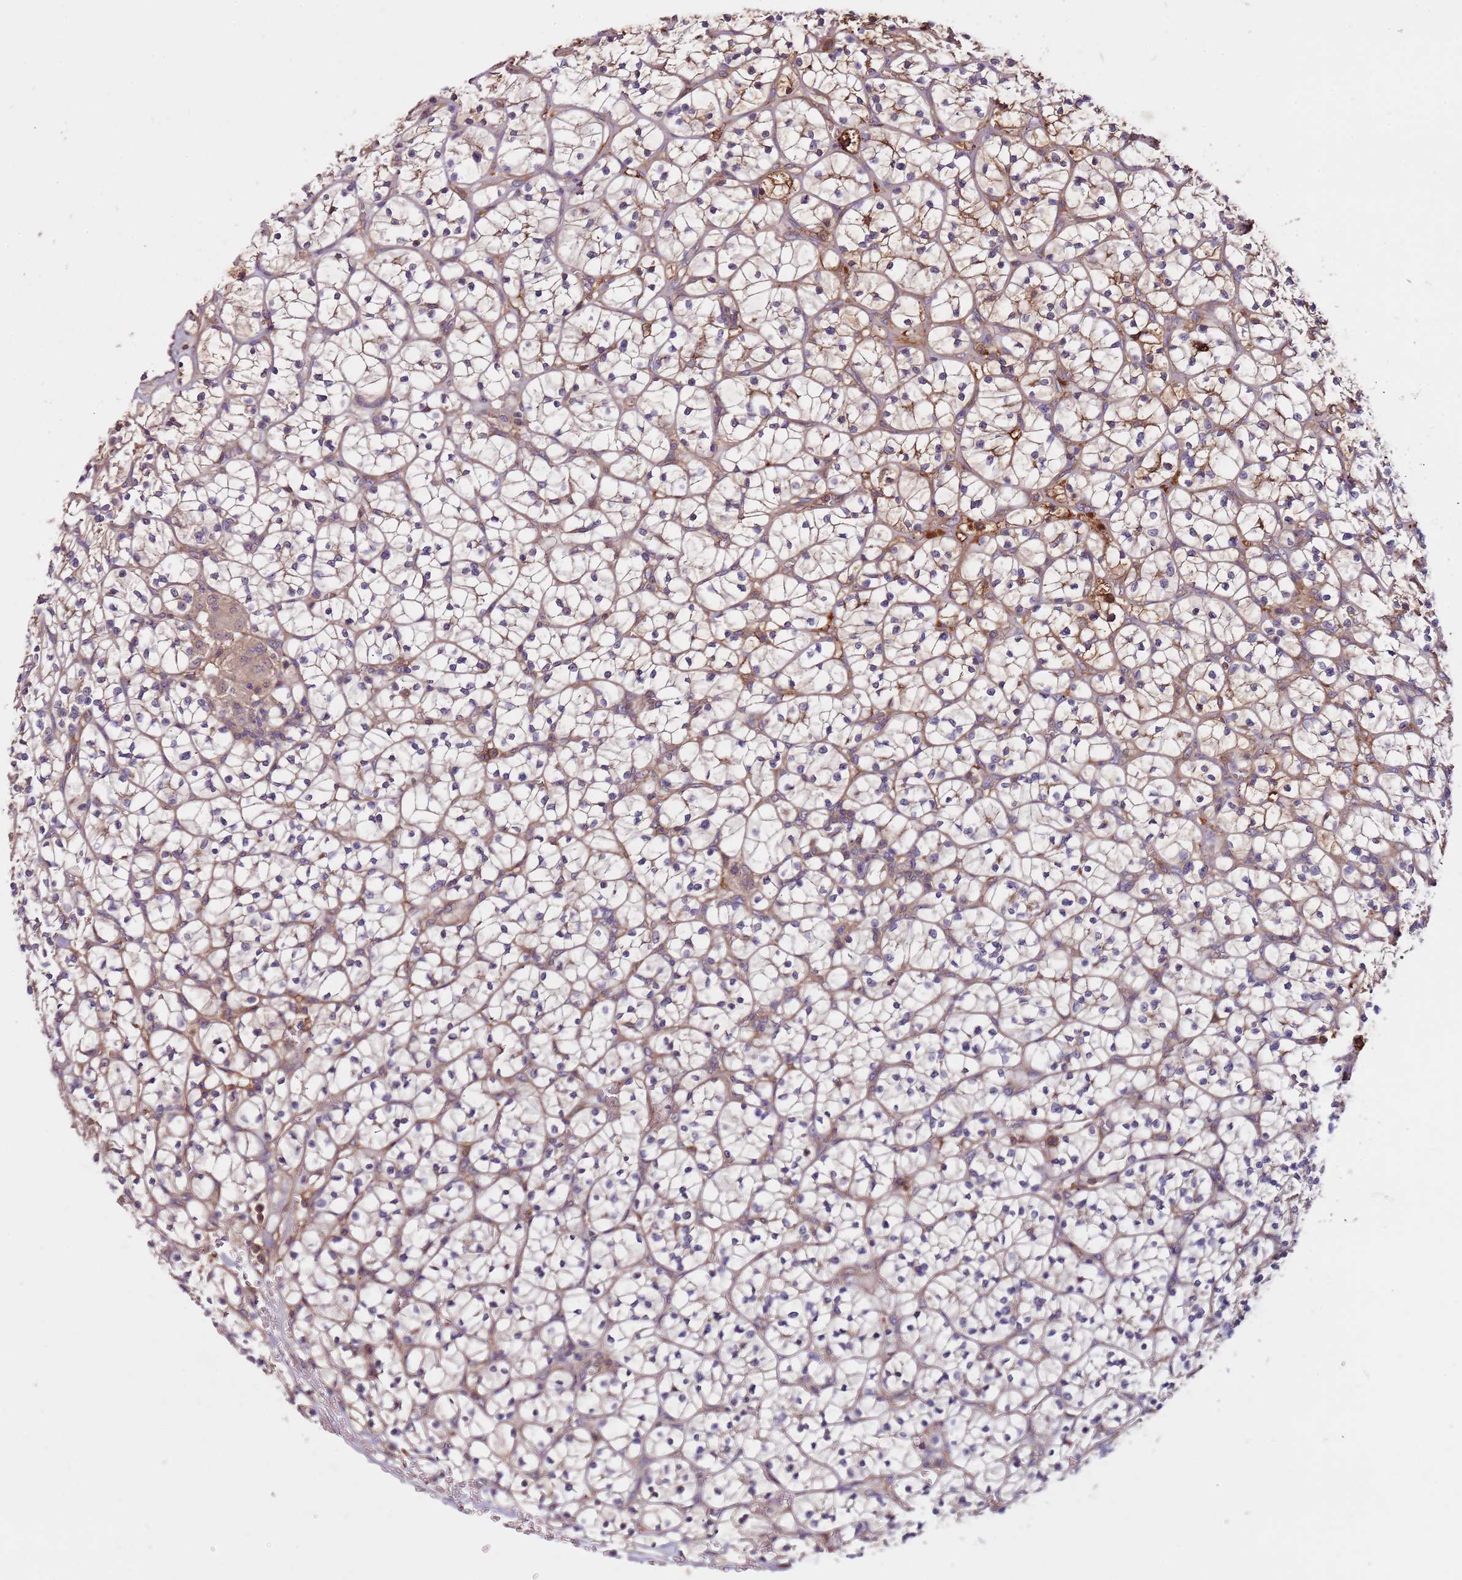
{"staining": {"intensity": "negative", "quantity": "none", "location": "none"}, "tissue": "renal cancer", "cell_type": "Tumor cells", "image_type": "cancer", "snomed": [{"axis": "morphology", "description": "Adenocarcinoma, NOS"}, {"axis": "topography", "description": "Kidney"}], "caption": "Histopathology image shows no significant protein positivity in tumor cells of renal cancer (adenocarcinoma). Nuclei are stained in blue.", "gene": "DENR", "patient": {"sex": "female", "age": 64}}